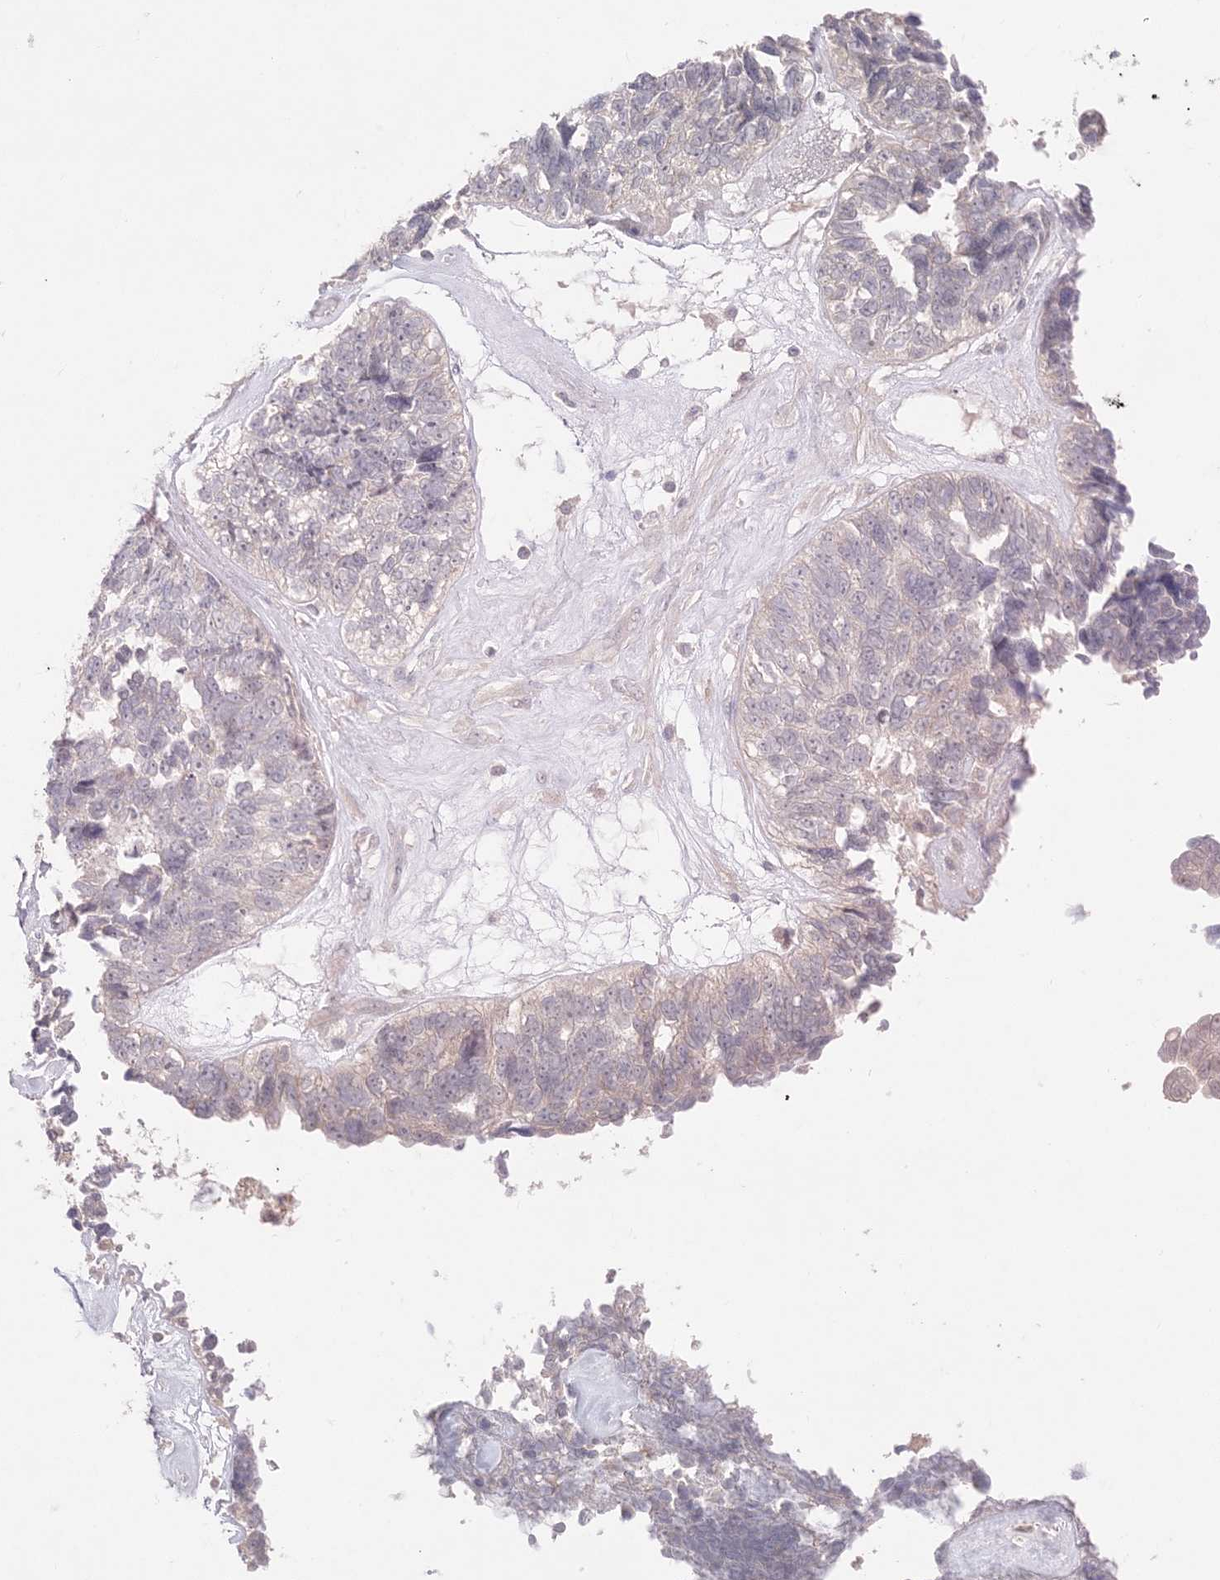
{"staining": {"intensity": "negative", "quantity": "none", "location": "none"}, "tissue": "ovarian cancer", "cell_type": "Tumor cells", "image_type": "cancer", "snomed": [{"axis": "morphology", "description": "Cystadenocarcinoma, serous, NOS"}, {"axis": "topography", "description": "Ovary"}], "caption": "High power microscopy micrograph of an immunohistochemistry (IHC) photomicrograph of ovarian cancer, revealing no significant expression in tumor cells.", "gene": "SH3BP4", "patient": {"sex": "female", "age": 79}}